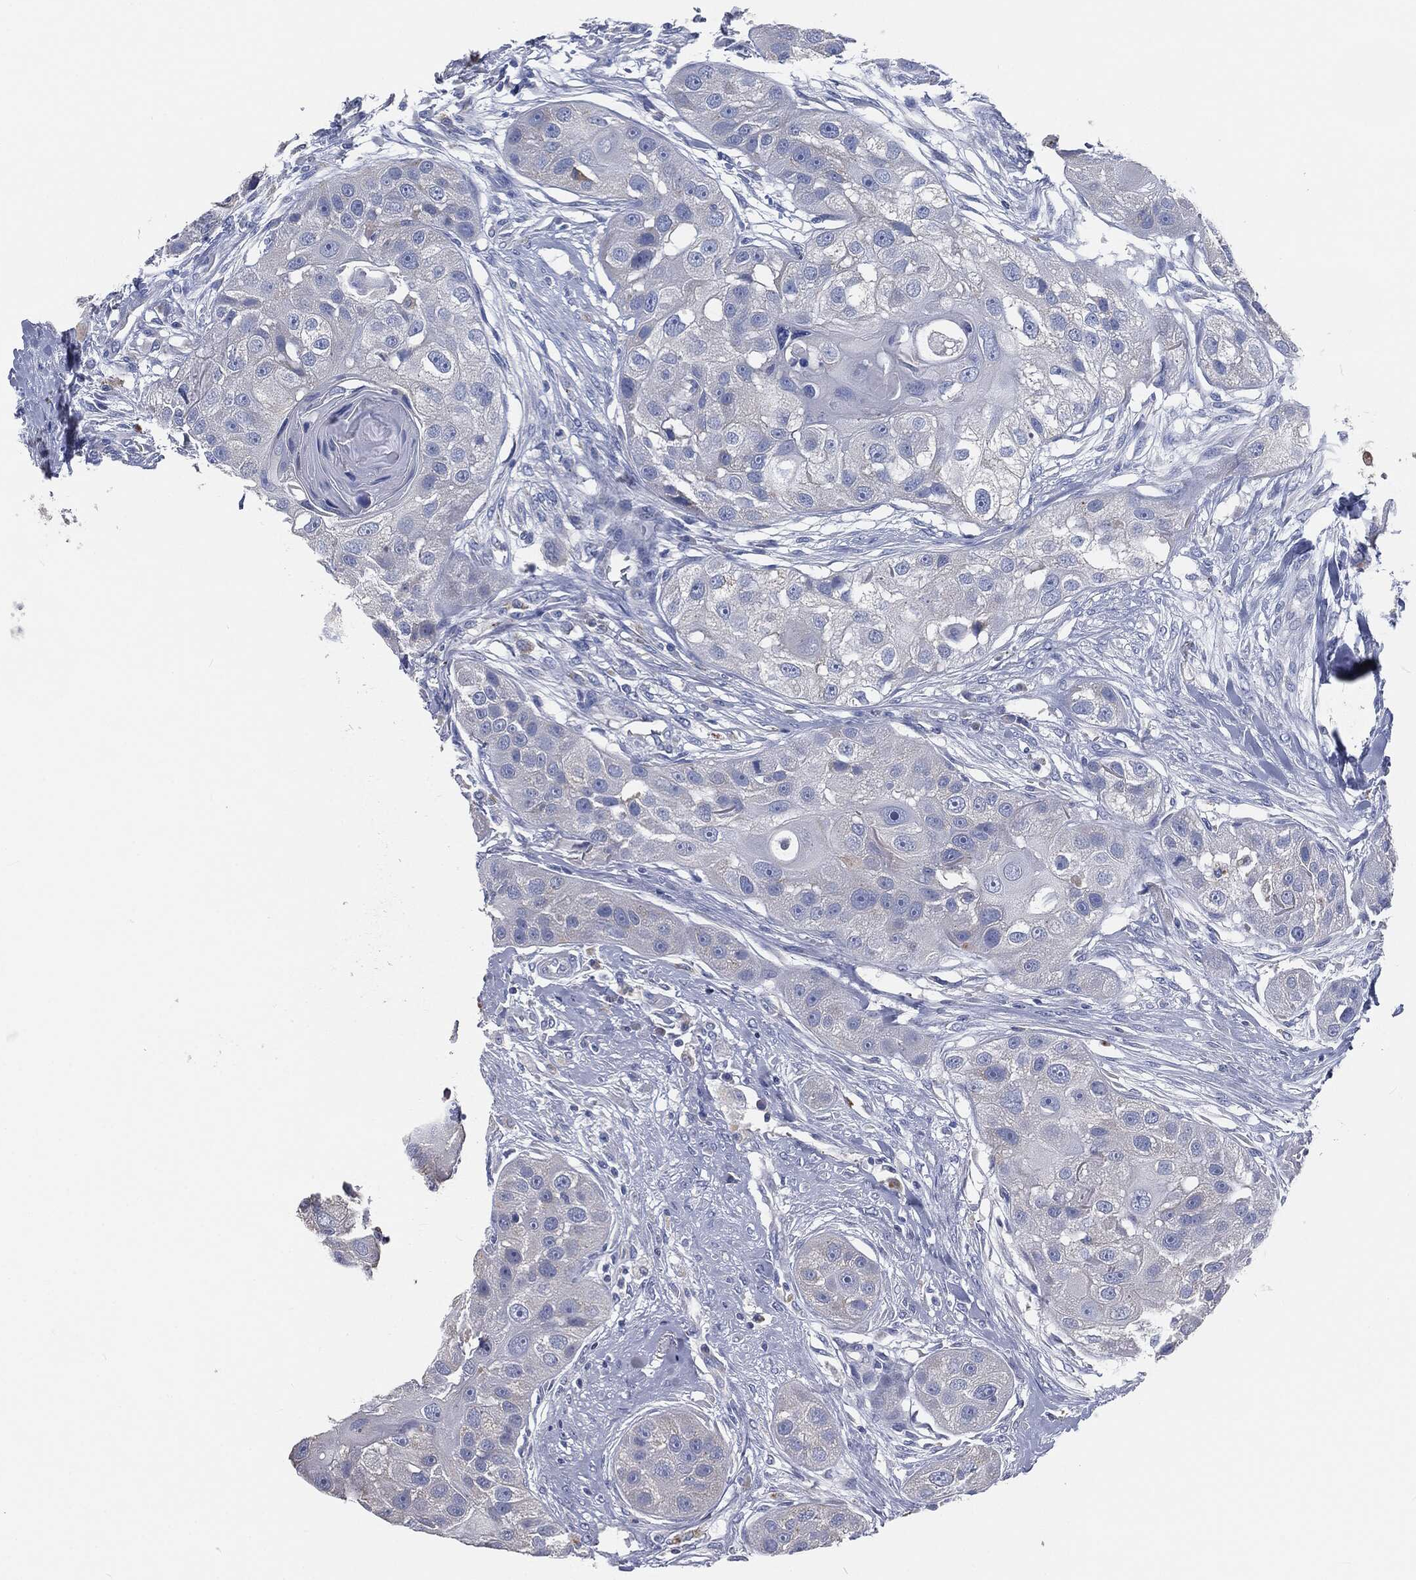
{"staining": {"intensity": "negative", "quantity": "none", "location": "none"}, "tissue": "head and neck cancer", "cell_type": "Tumor cells", "image_type": "cancer", "snomed": [{"axis": "morphology", "description": "Normal tissue, NOS"}, {"axis": "morphology", "description": "Squamous cell carcinoma, NOS"}, {"axis": "topography", "description": "Skeletal muscle"}, {"axis": "topography", "description": "Head-Neck"}], "caption": "Immunohistochemical staining of squamous cell carcinoma (head and neck) reveals no significant expression in tumor cells.", "gene": "CAV3", "patient": {"sex": "male", "age": 51}}